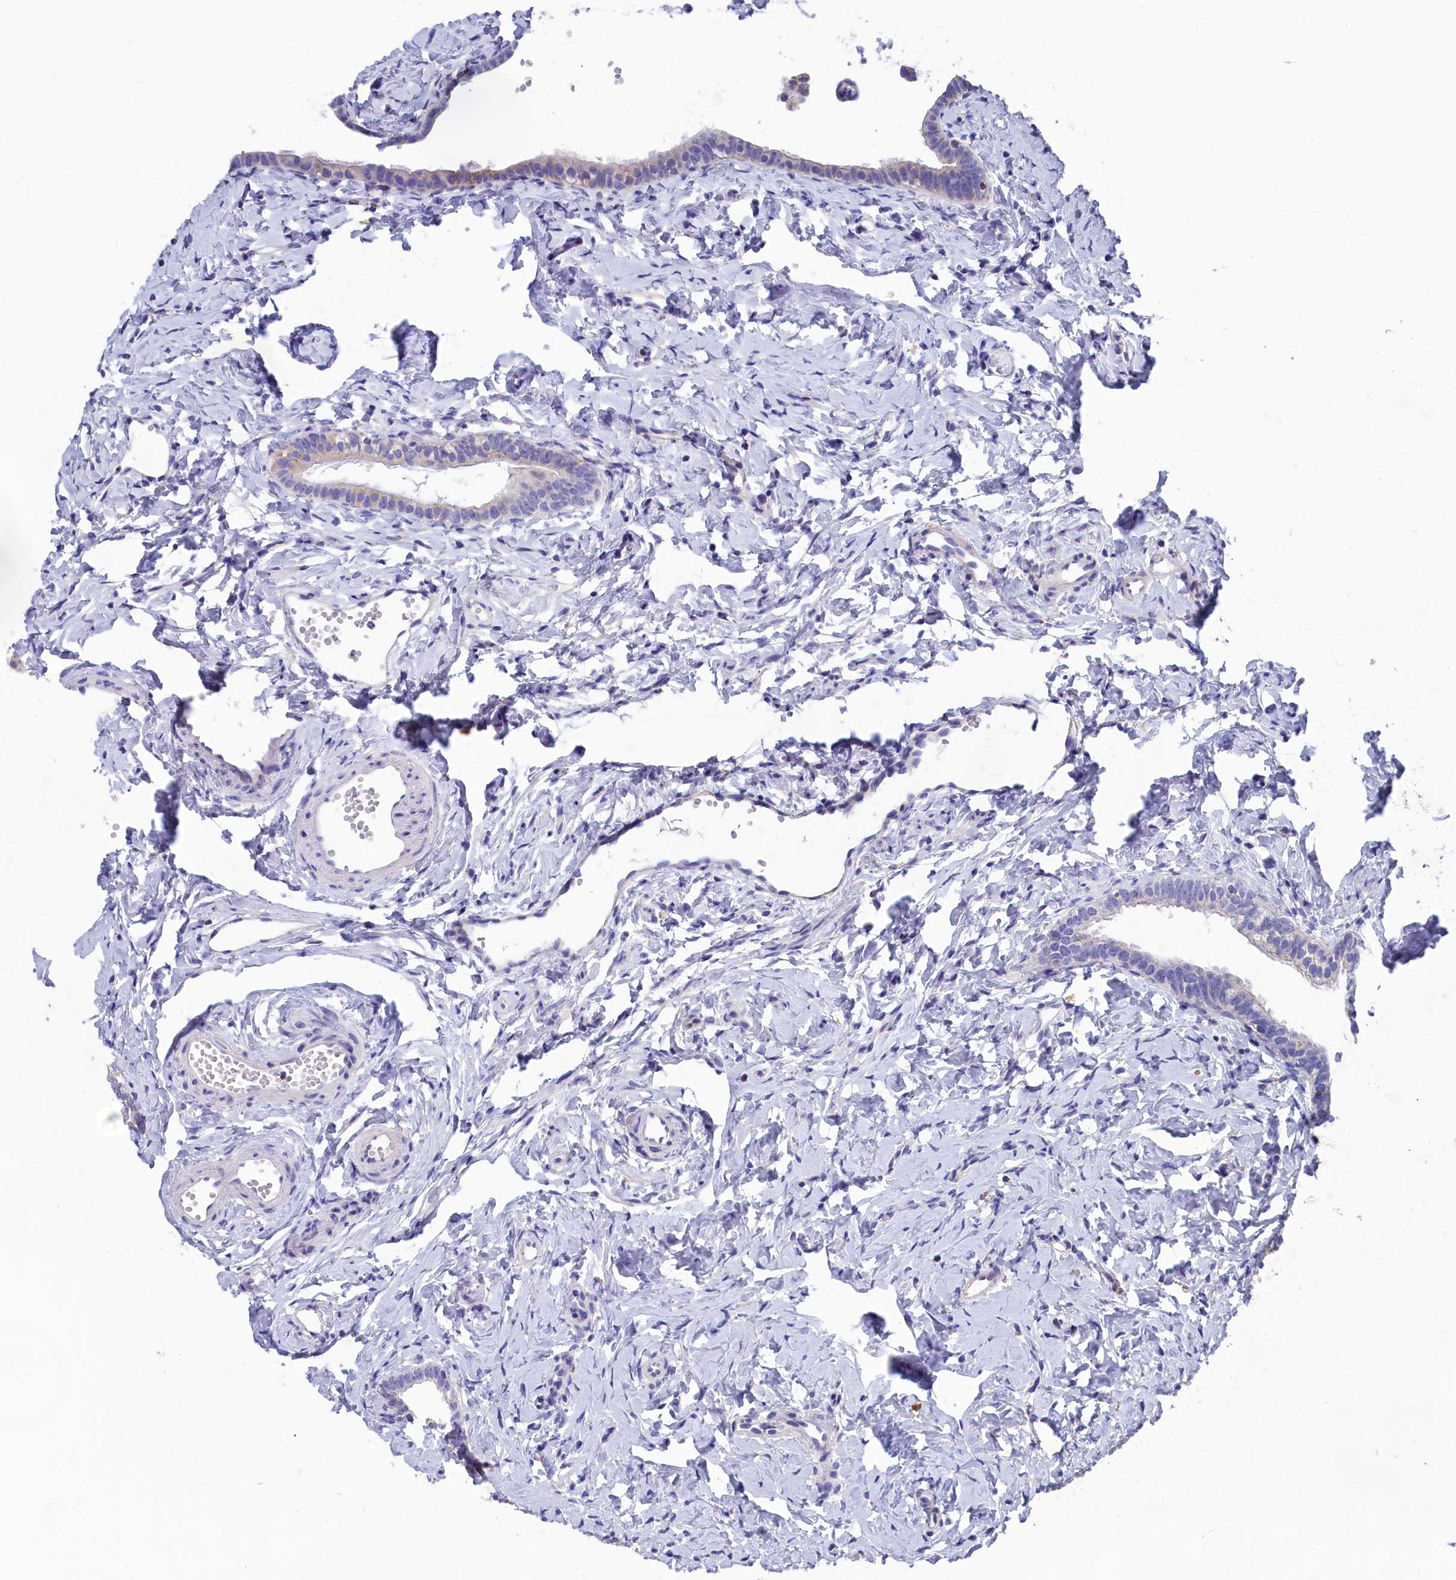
{"staining": {"intensity": "moderate", "quantity": "<25%", "location": "cytoplasmic/membranous"}, "tissue": "fallopian tube", "cell_type": "Glandular cells", "image_type": "normal", "snomed": [{"axis": "morphology", "description": "Normal tissue, NOS"}, {"axis": "topography", "description": "Fallopian tube"}], "caption": "This is an image of immunohistochemistry (IHC) staining of unremarkable fallopian tube, which shows moderate staining in the cytoplasmic/membranous of glandular cells.", "gene": "PRDM12", "patient": {"sex": "female", "age": 66}}